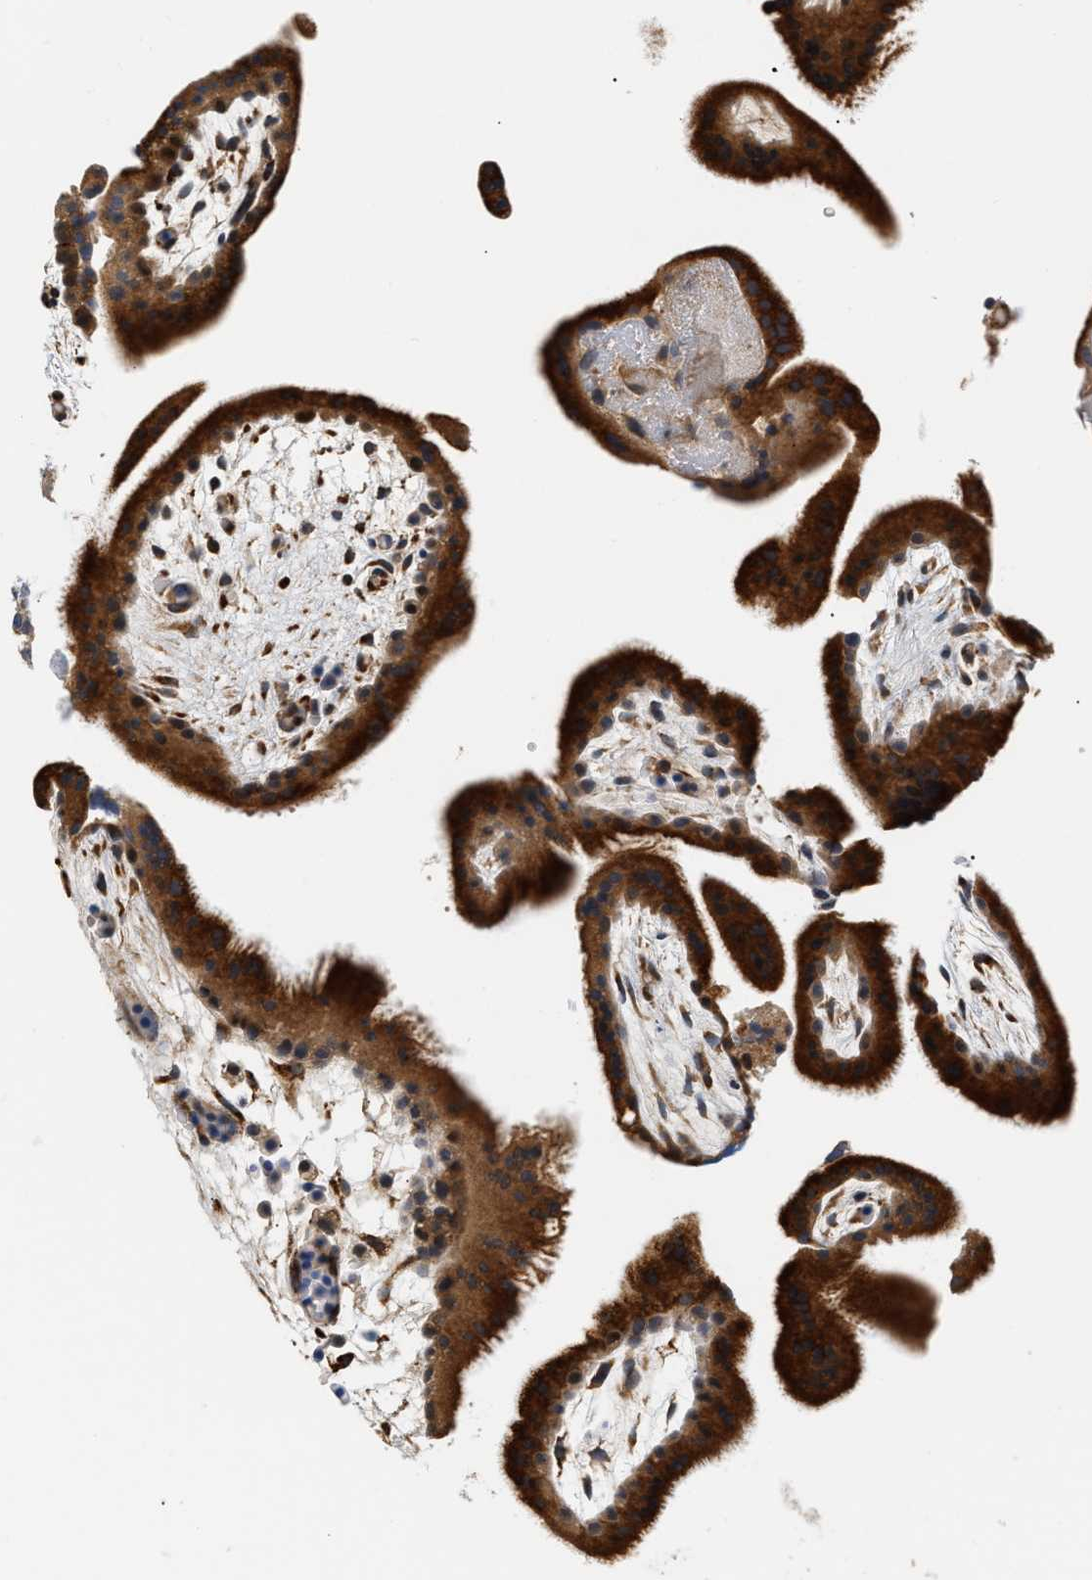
{"staining": {"intensity": "strong", "quantity": ">75%", "location": "cytoplasmic/membranous"}, "tissue": "placenta", "cell_type": "Trophoblastic cells", "image_type": "normal", "snomed": [{"axis": "morphology", "description": "Normal tissue, NOS"}, {"axis": "topography", "description": "Placenta"}], "caption": "Benign placenta exhibits strong cytoplasmic/membranous expression in approximately >75% of trophoblastic cells.", "gene": "TNIP2", "patient": {"sex": "female", "age": 19}}